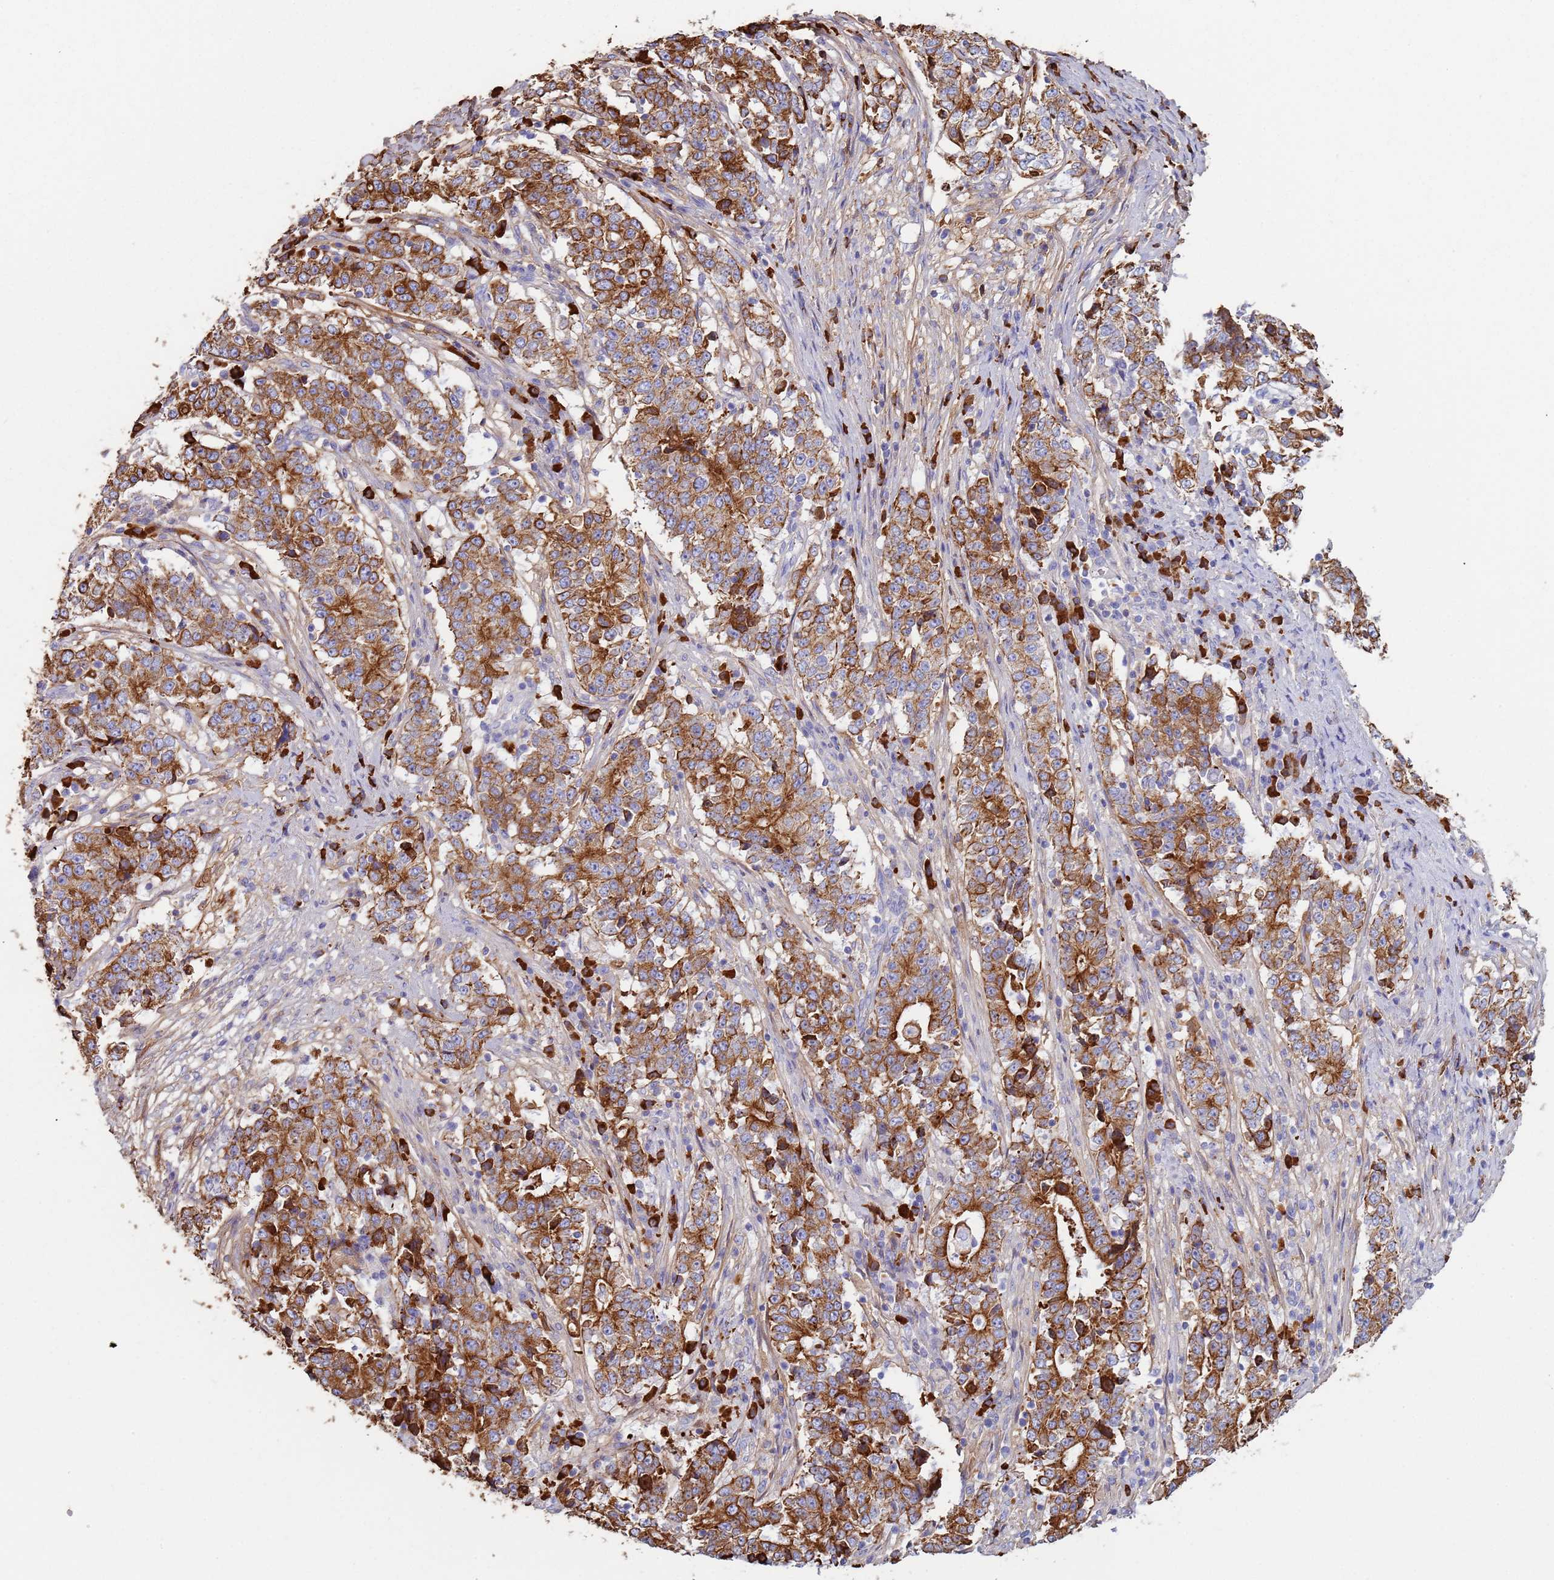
{"staining": {"intensity": "strong", "quantity": ">75%", "location": "cytoplasmic/membranous"}, "tissue": "stomach cancer", "cell_type": "Tumor cells", "image_type": "cancer", "snomed": [{"axis": "morphology", "description": "Adenocarcinoma, NOS"}, {"axis": "topography", "description": "Stomach"}], "caption": "High-magnification brightfield microscopy of stomach adenocarcinoma stained with DAB (brown) and counterstained with hematoxylin (blue). tumor cells exhibit strong cytoplasmic/membranous positivity is identified in approximately>75% of cells. Immunohistochemistry (ihc) stains the protein in brown and the nuclei are stained blue.", "gene": "CYSLTR2", "patient": {"sex": "male", "age": 59}}